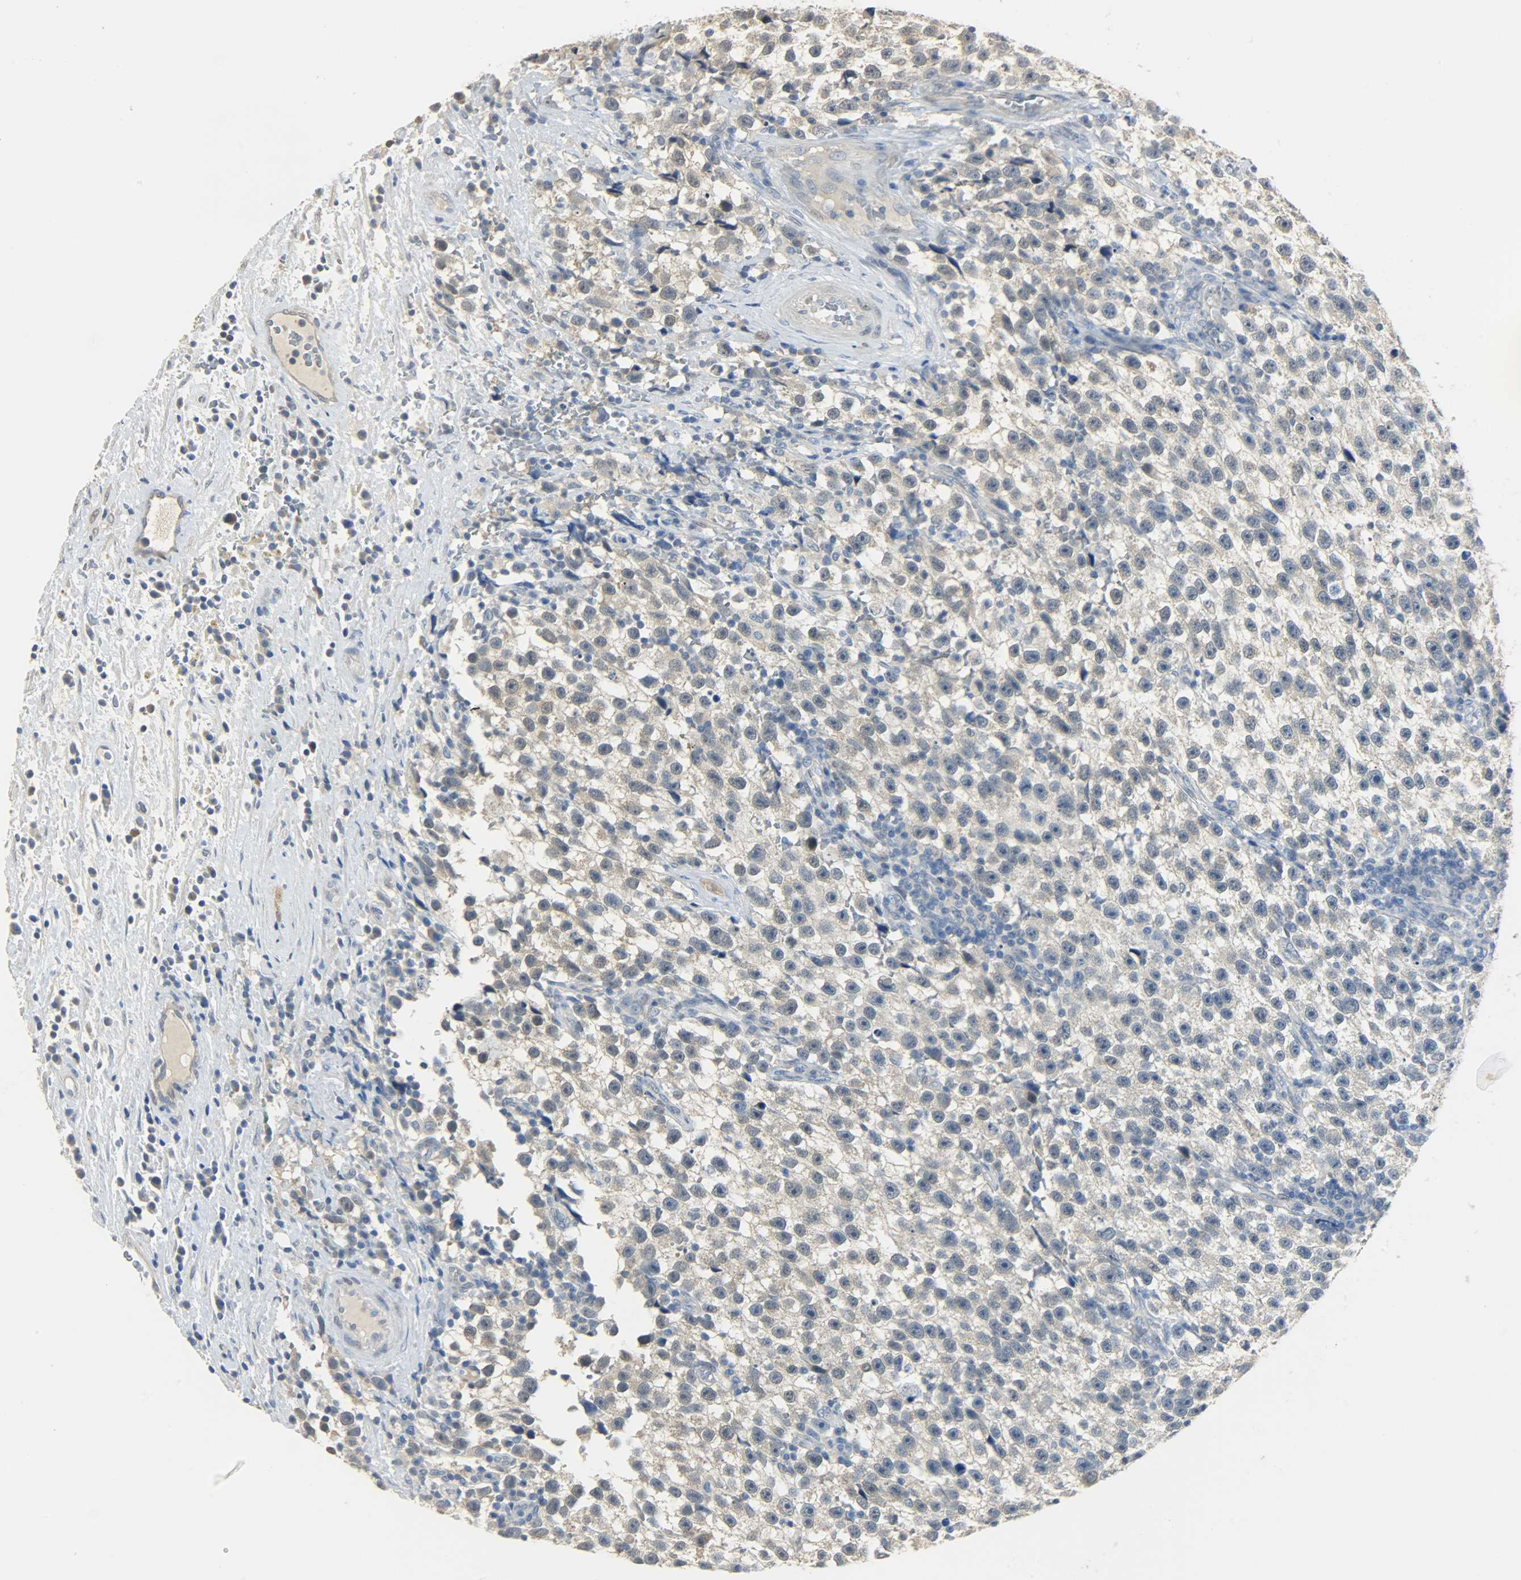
{"staining": {"intensity": "weak", "quantity": "<25%", "location": "cytoplasmic/membranous"}, "tissue": "testis cancer", "cell_type": "Tumor cells", "image_type": "cancer", "snomed": [{"axis": "morphology", "description": "Seminoma, NOS"}, {"axis": "topography", "description": "Testis"}], "caption": "Protein analysis of testis cancer displays no significant staining in tumor cells.", "gene": "USP13", "patient": {"sex": "male", "age": 33}}